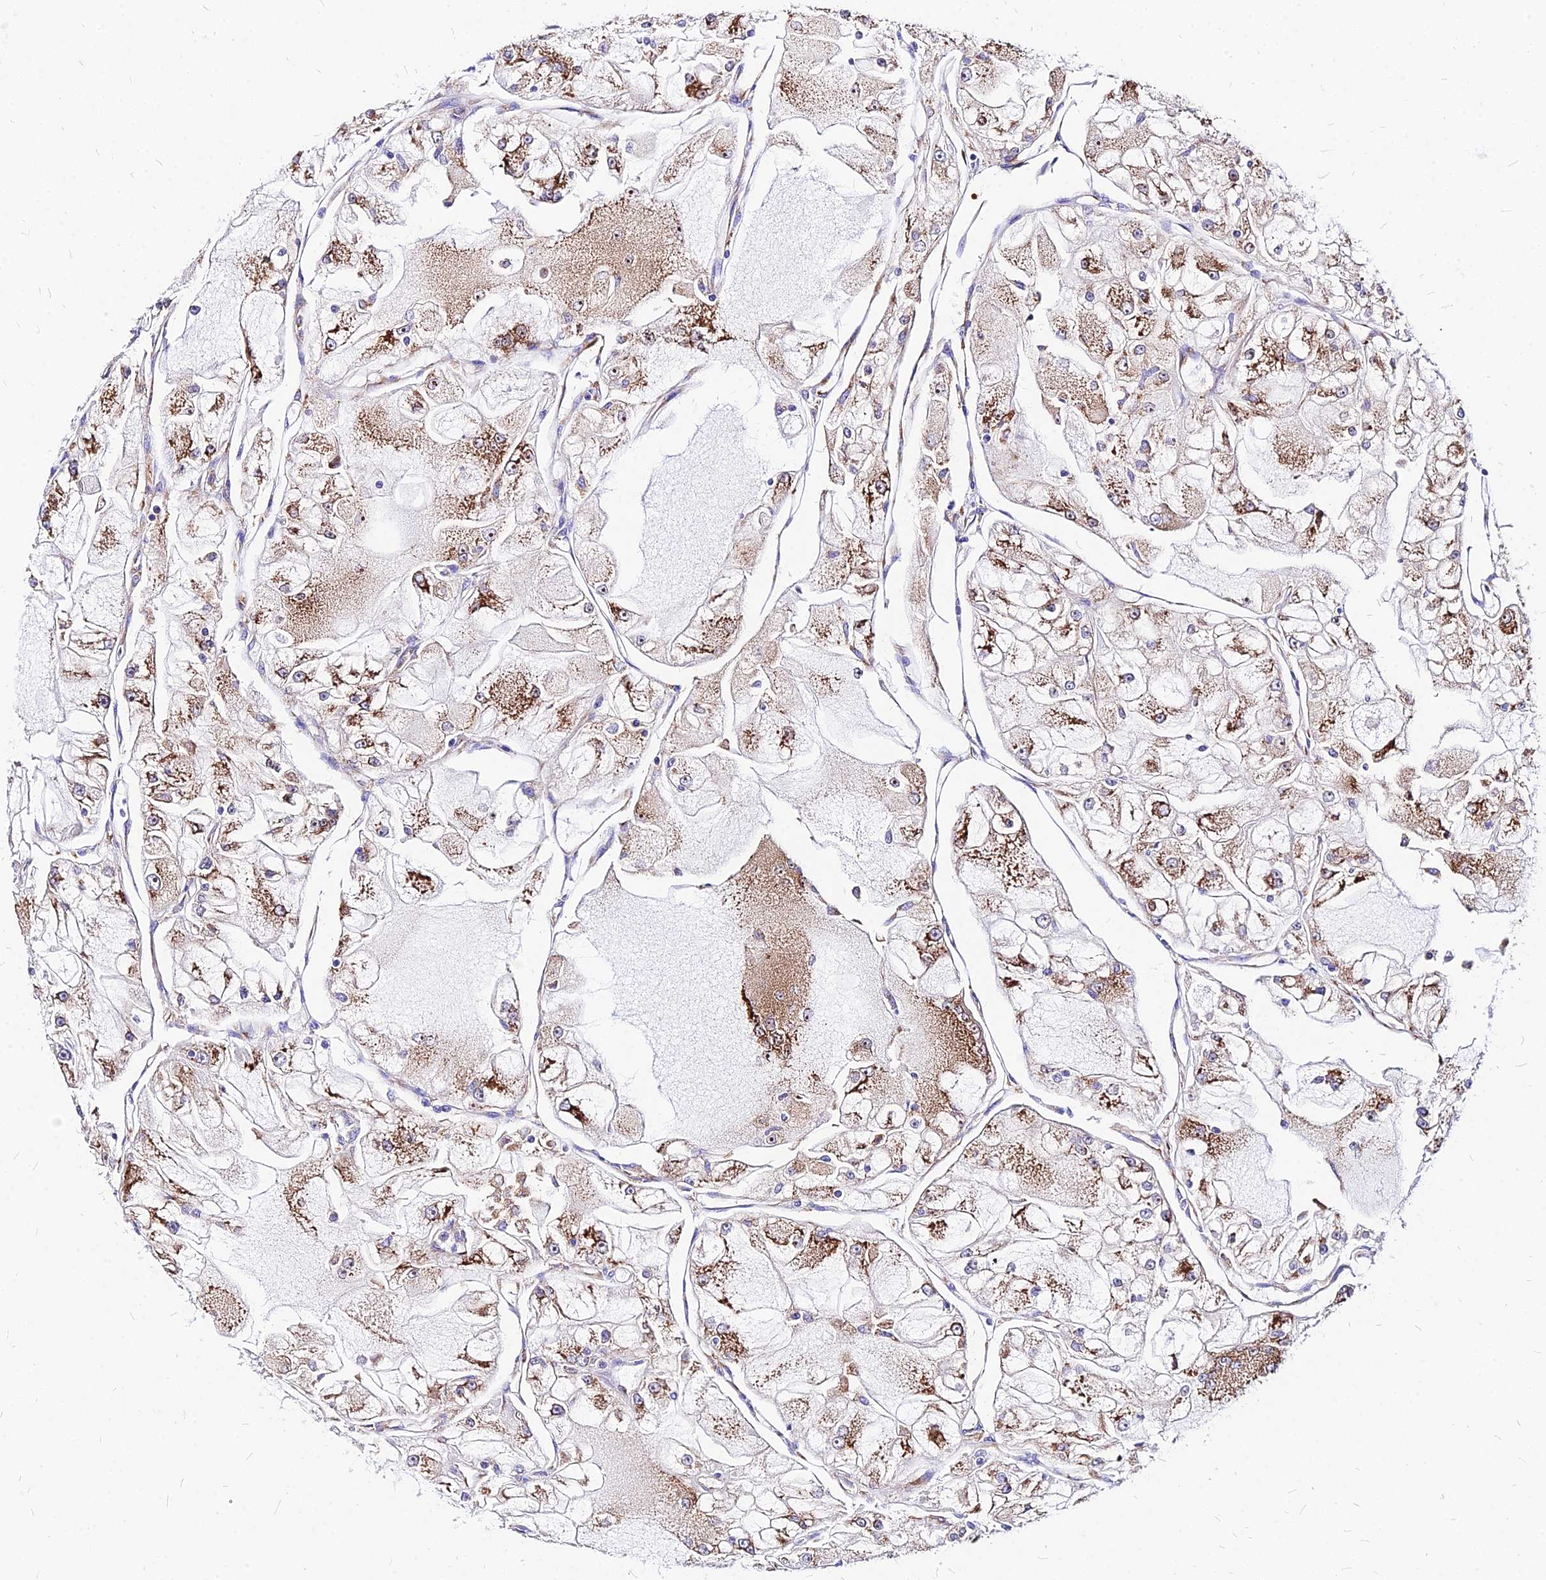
{"staining": {"intensity": "moderate", "quantity": ">75%", "location": "cytoplasmic/membranous"}, "tissue": "renal cancer", "cell_type": "Tumor cells", "image_type": "cancer", "snomed": [{"axis": "morphology", "description": "Adenocarcinoma, NOS"}, {"axis": "topography", "description": "Kidney"}], "caption": "Immunohistochemistry of renal adenocarcinoma displays medium levels of moderate cytoplasmic/membranous staining in approximately >75% of tumor cells.", "gene": "RPL19", "patient": {"sex": "female", "age": 72}}